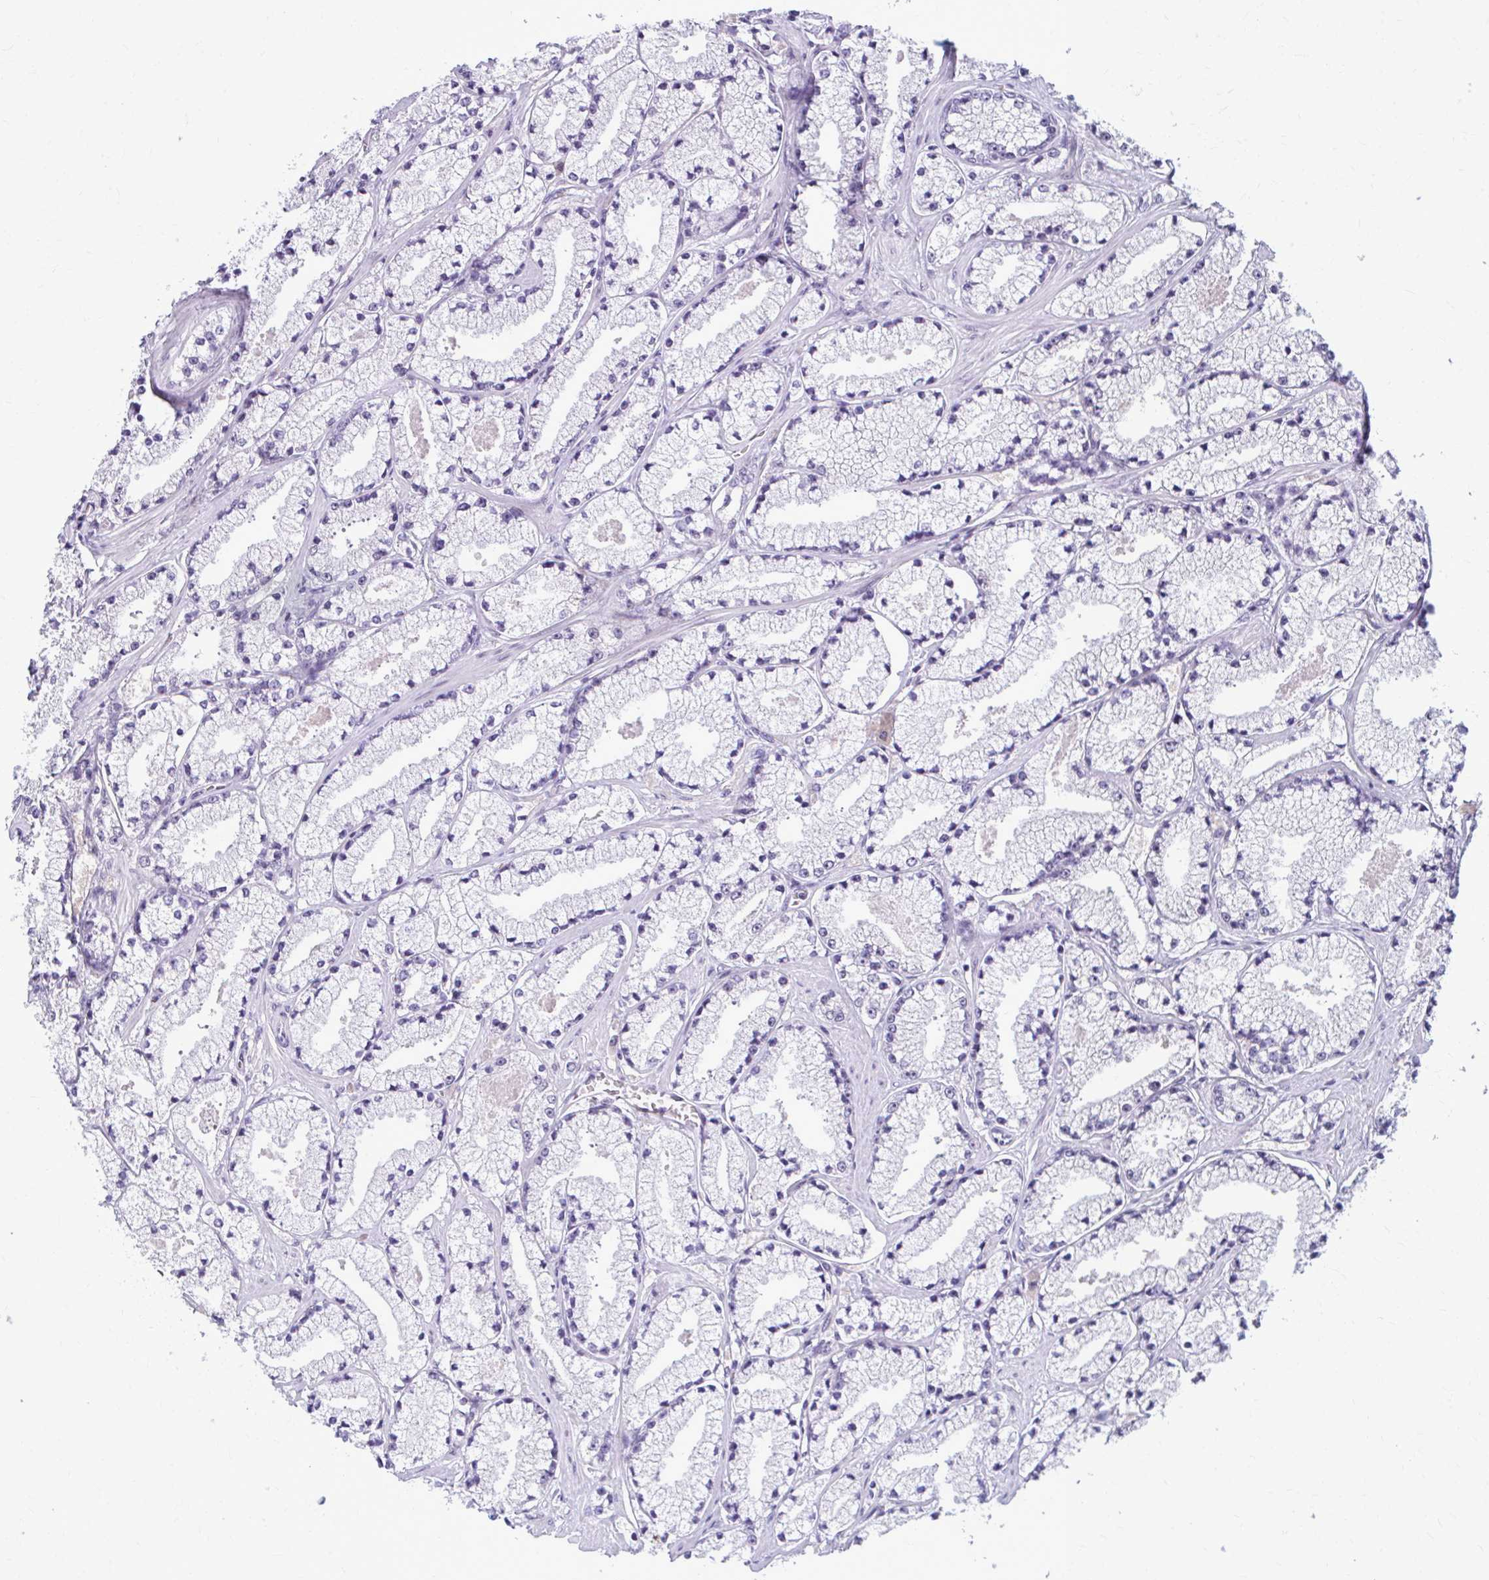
{"staining": {"intensity": "negative", "quantity": "none", "location": "none"}, "tissue": "prostate cancer", "cell_type": "Tumor cells", "image_type": "cancer", "snomed": [{"axis": "morphology", "description": "Adenocarcinoma, High grade"}, {"axis": "topography", "description": "Prostate"}], "caption": "Immunohistochemical staining of human adenocarcinoma (high-grade) (prostate) demonstrates no significant positivity in tumor cells. Brightfield microscopy of IHC stained with DAB (3,3'-diaminobenzidine) (brown) and hematoxylin (blue), captured at high magnification.", "gene": "MAF1", "patient": {"sex": "male", "age": 63}}